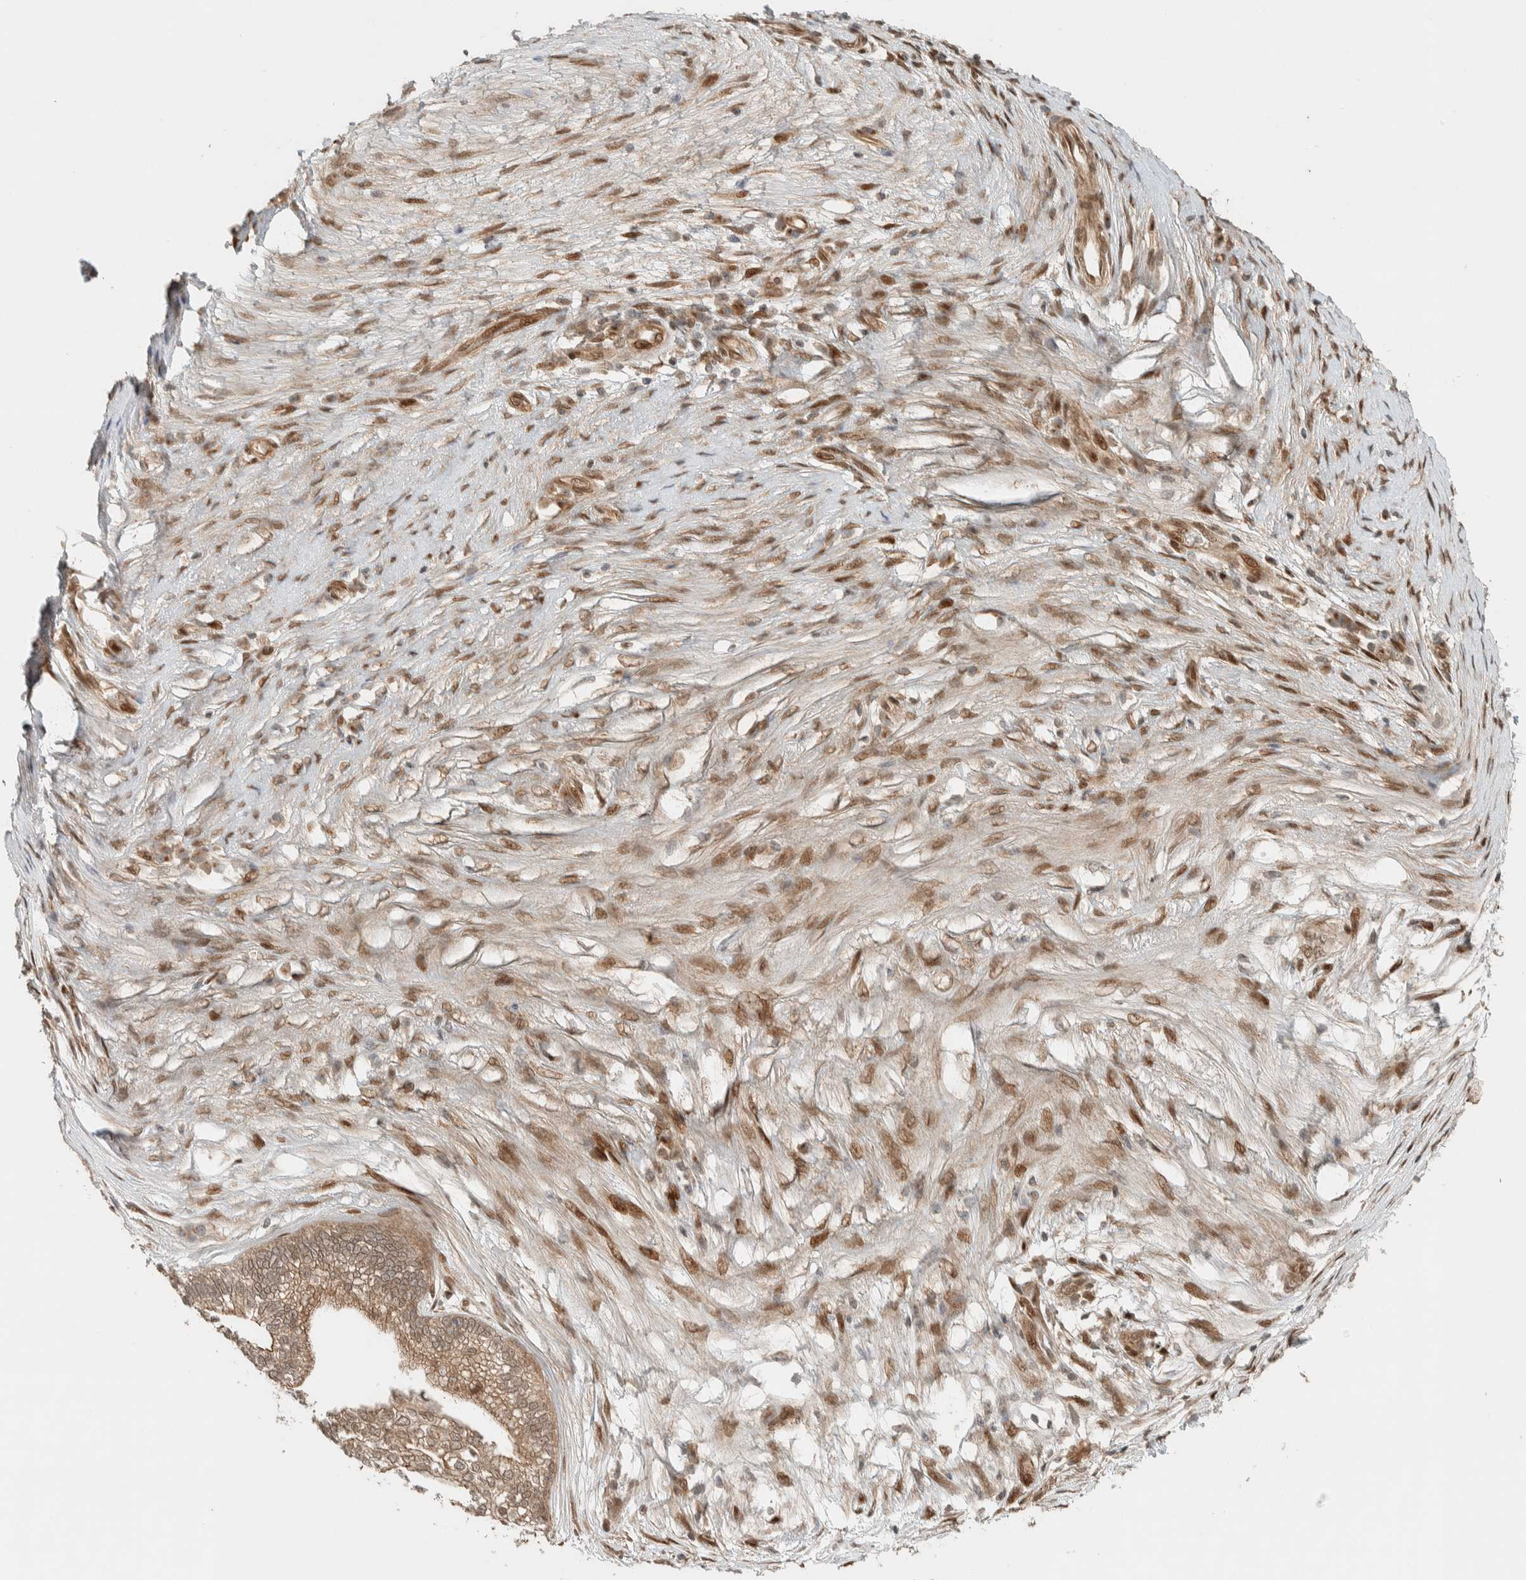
{"staining": {"intensity": "weak", "quantity": ">75%", "location": "cytoplasmic/membranous,nuclear"}, "tissue": "pancreatic cancer", "cell_type": "Tumor cells", "image_type": "cancer", "snomed": [{"axis": "morphology", "description": "Adenocarcinoma, NOS"}, {"axis": "topography", "description": "Pancreas"}], "caption": "Protein positivity by IHC shows weak cytoplasmic/membranous and nuclear expression in approximately >75% of tumor cells in pancreatic cancer.", "gene": "STXBP4", "patient": {"sex": "male", "age": 72}}